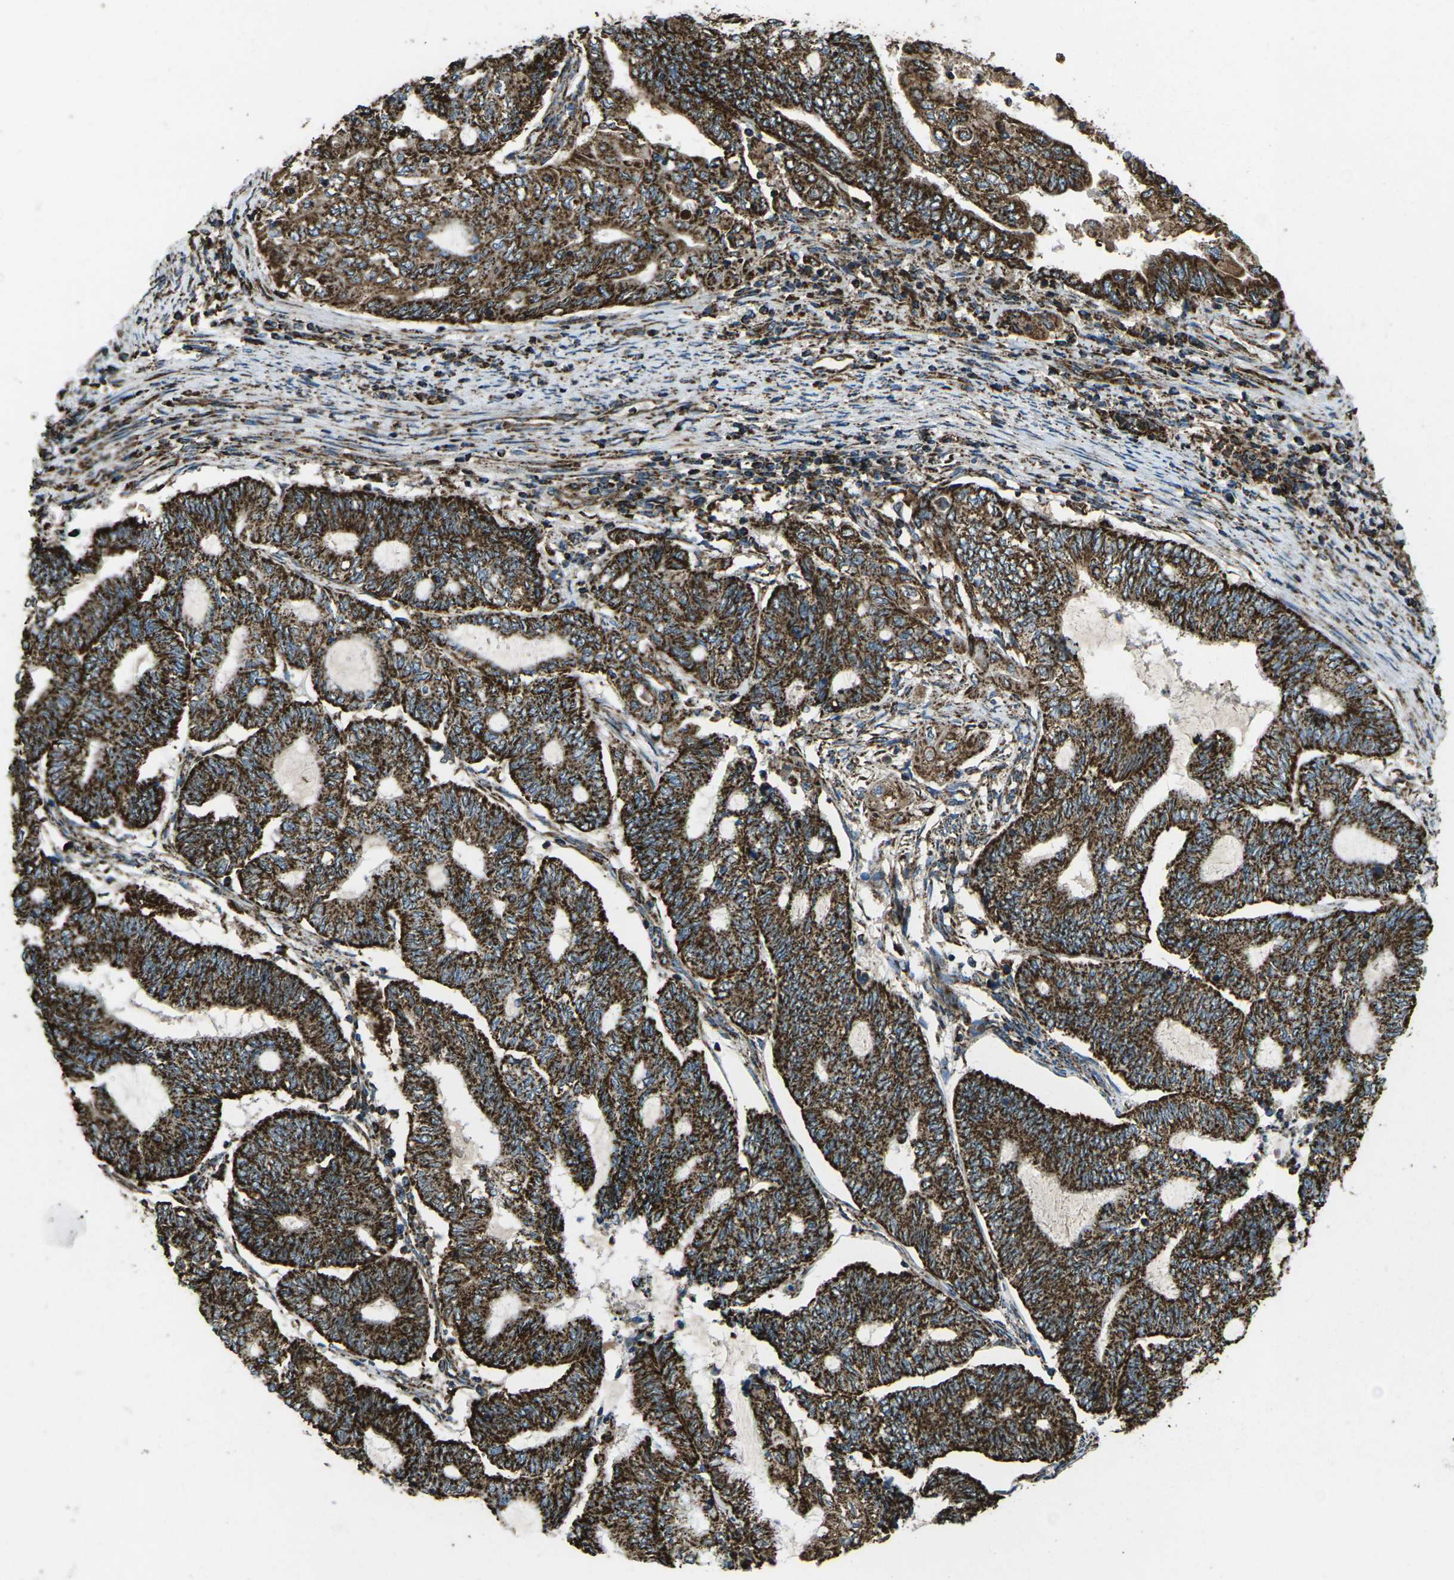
{"staining": {"intensity": "strong", "quantity": ">75%", "location": "cytoplasmic/membranous"}, "tissue": "endometrial cancer", "cell_type": "Tumor cells", "image_type": "cancer", "snomed": [{"axis": "morphology", "description": "Adenocarcinoma, NOS"}, {"axis": "topography", "description": "Uterus"}, {"axis": "topography", "description": "Endometrium"}], "caption": "A high-resolution photomicrograph shows immunohistochemistry staining of endometrial cancer, which shows strong cytoplasmic/membranous expression in approximately >75% of tumor cells. The protein is shown in brown color, while the nuclei are stained blue.", "gene": "KLHL5", "patient": {"sex": "female", "age": 70}}